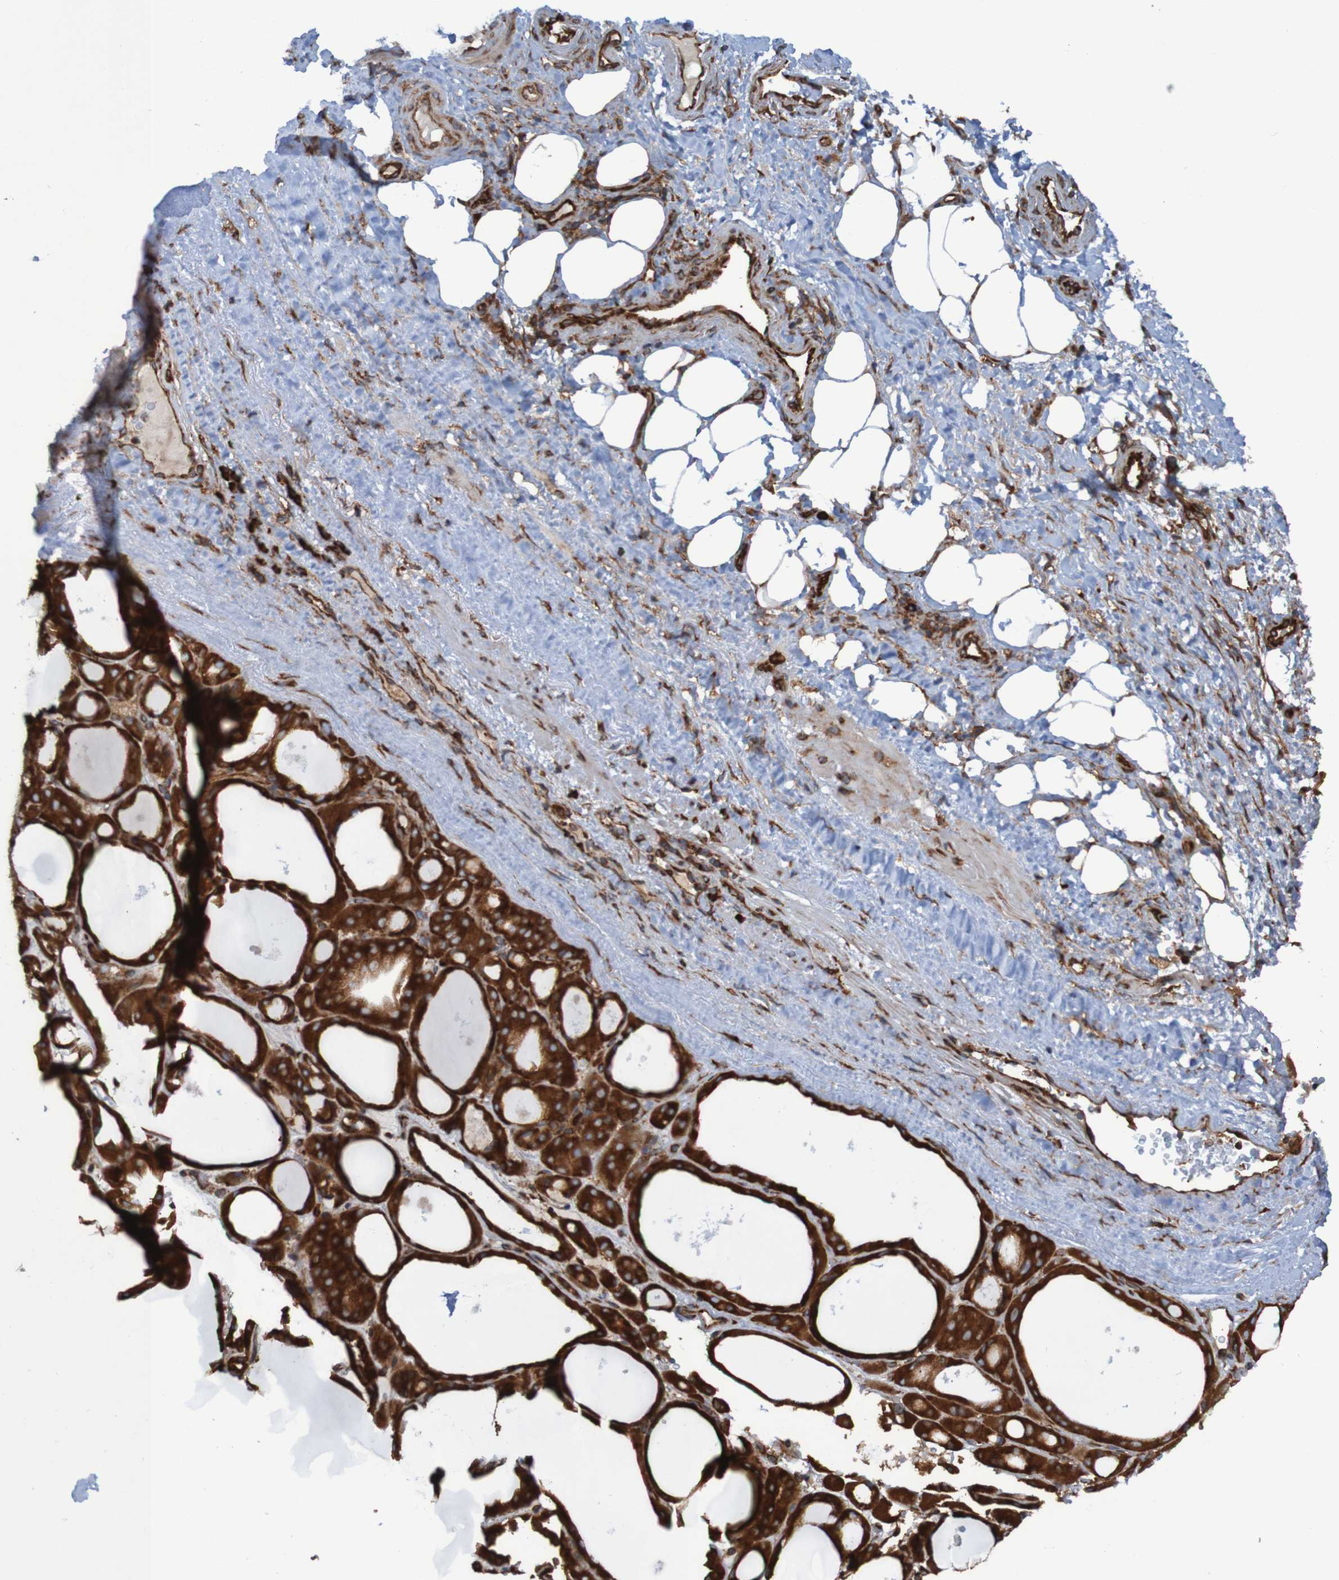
{"staining": {"intensity": "strong", "quantity": ">75%", "location": "cytoplasmic/membranous"}, "tissue": "thyroid gland", "cell_type": "Glandular cells", "image_type": "normal", "snomed": [{"axis": "morphology", "description": "Normal tissue, NOS"}, {"axis": "morphology", "description": "Carcinoma, NOS"}, {"axis": "topography", "description": "Thyroid gland"}], "caption": "Immunohistochemistry staining of normal thyroid gland, which shows high levels of strong cytoplasmic/membranous positivity in approximately >75% of glandular cells indicating strong cytoplasmic/membranous protein staining. The staining was performed using DAB (3,3'-diaminobenzidine) (brown) for protein detection and nuclei were counterstained in hematoxylin (blue).", "gene": "RPL10", "patient": {"sex": "female", "age": 86}}